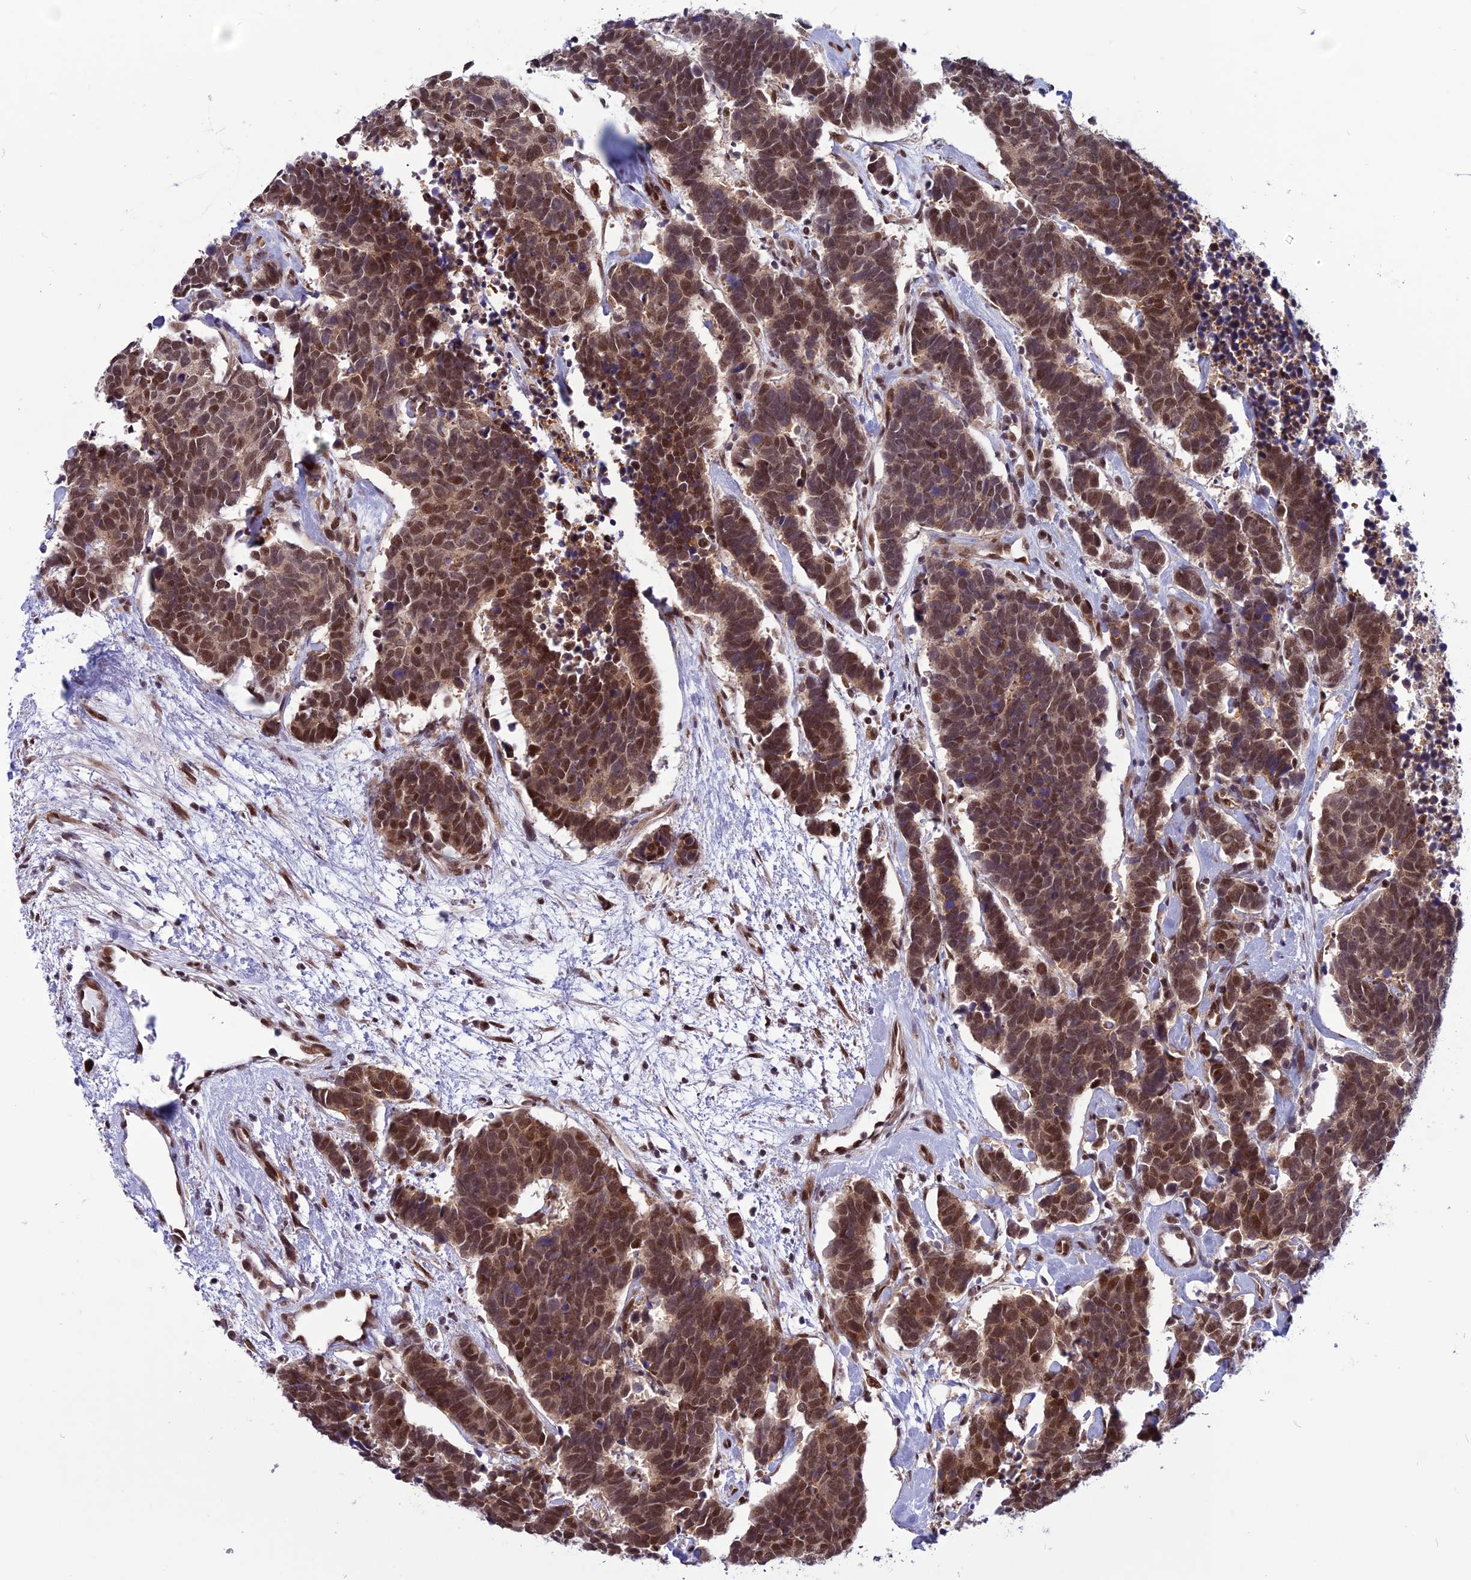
{"staining": {"intensity": "moderate", "quantity": ">75%", "location": "nuclear"}, "tissue": "carcinoid", "cell_type": "Tumor cells", "image_type": "cancer", "snomed": [{"axis": "morphology", "description": "Carcinoma, NOS"}, {"axis": "morphology", "description": "Carcinoid, malignant, NOS"}, {"axis": "topography", "description": "Urinary bladder"}], "caption": "Protein staining of carcinoma tissue exhibits moderate nuclear expression in approximately >75% of tumor cells. (DAB (3,3'-diaminobenzidine) IHC, brown staining for protein, blue staining for nuclei).", "gene": "RTRAF", "patient": {"sex": "male", "age": 57}}